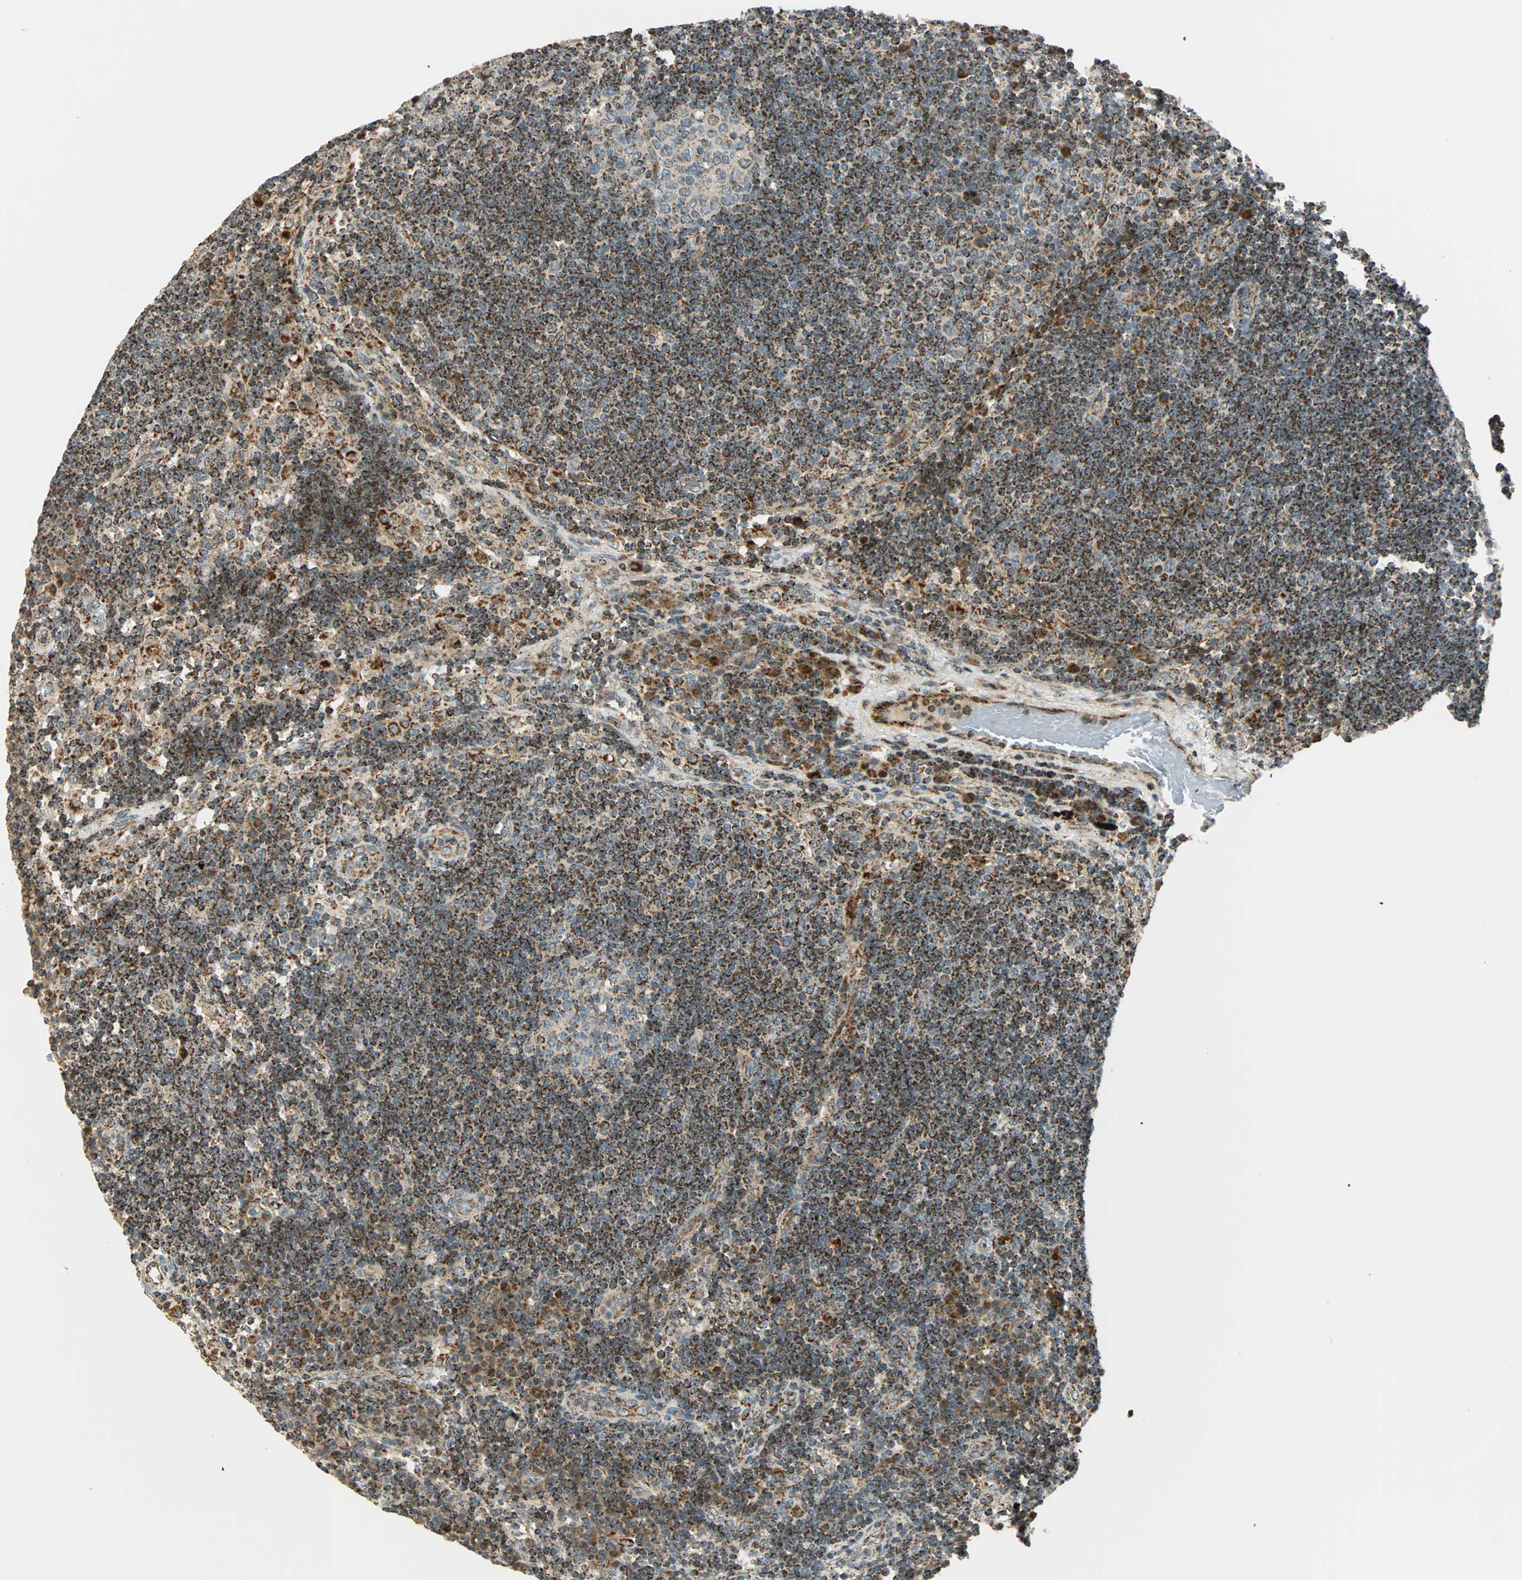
{"staining": {"intensity": "moderate", "quantity": "25%-75%", "location": "cytoplasmic/membranous"}, "tissue": "lymph node", "cell_type": "Germinal center cells", "image_type": "normal", "snomed": [{"axis": "morphology", "description": "Normal tissue, NOS"}, {"axis": "morphology", "description": "Squamous cell carcinoma, metastatic, NOS"}, {"axis": "topography", "description": "Lymph node"}], "caption": "Benign lymph node shows moderate cytoplasmic/membranous expression in approximately 25%-75% of germinal center cells, visualized by immunohistochemistry.", "gene": "SPRY4", "patient": {"sex": "female", "age": 53}}